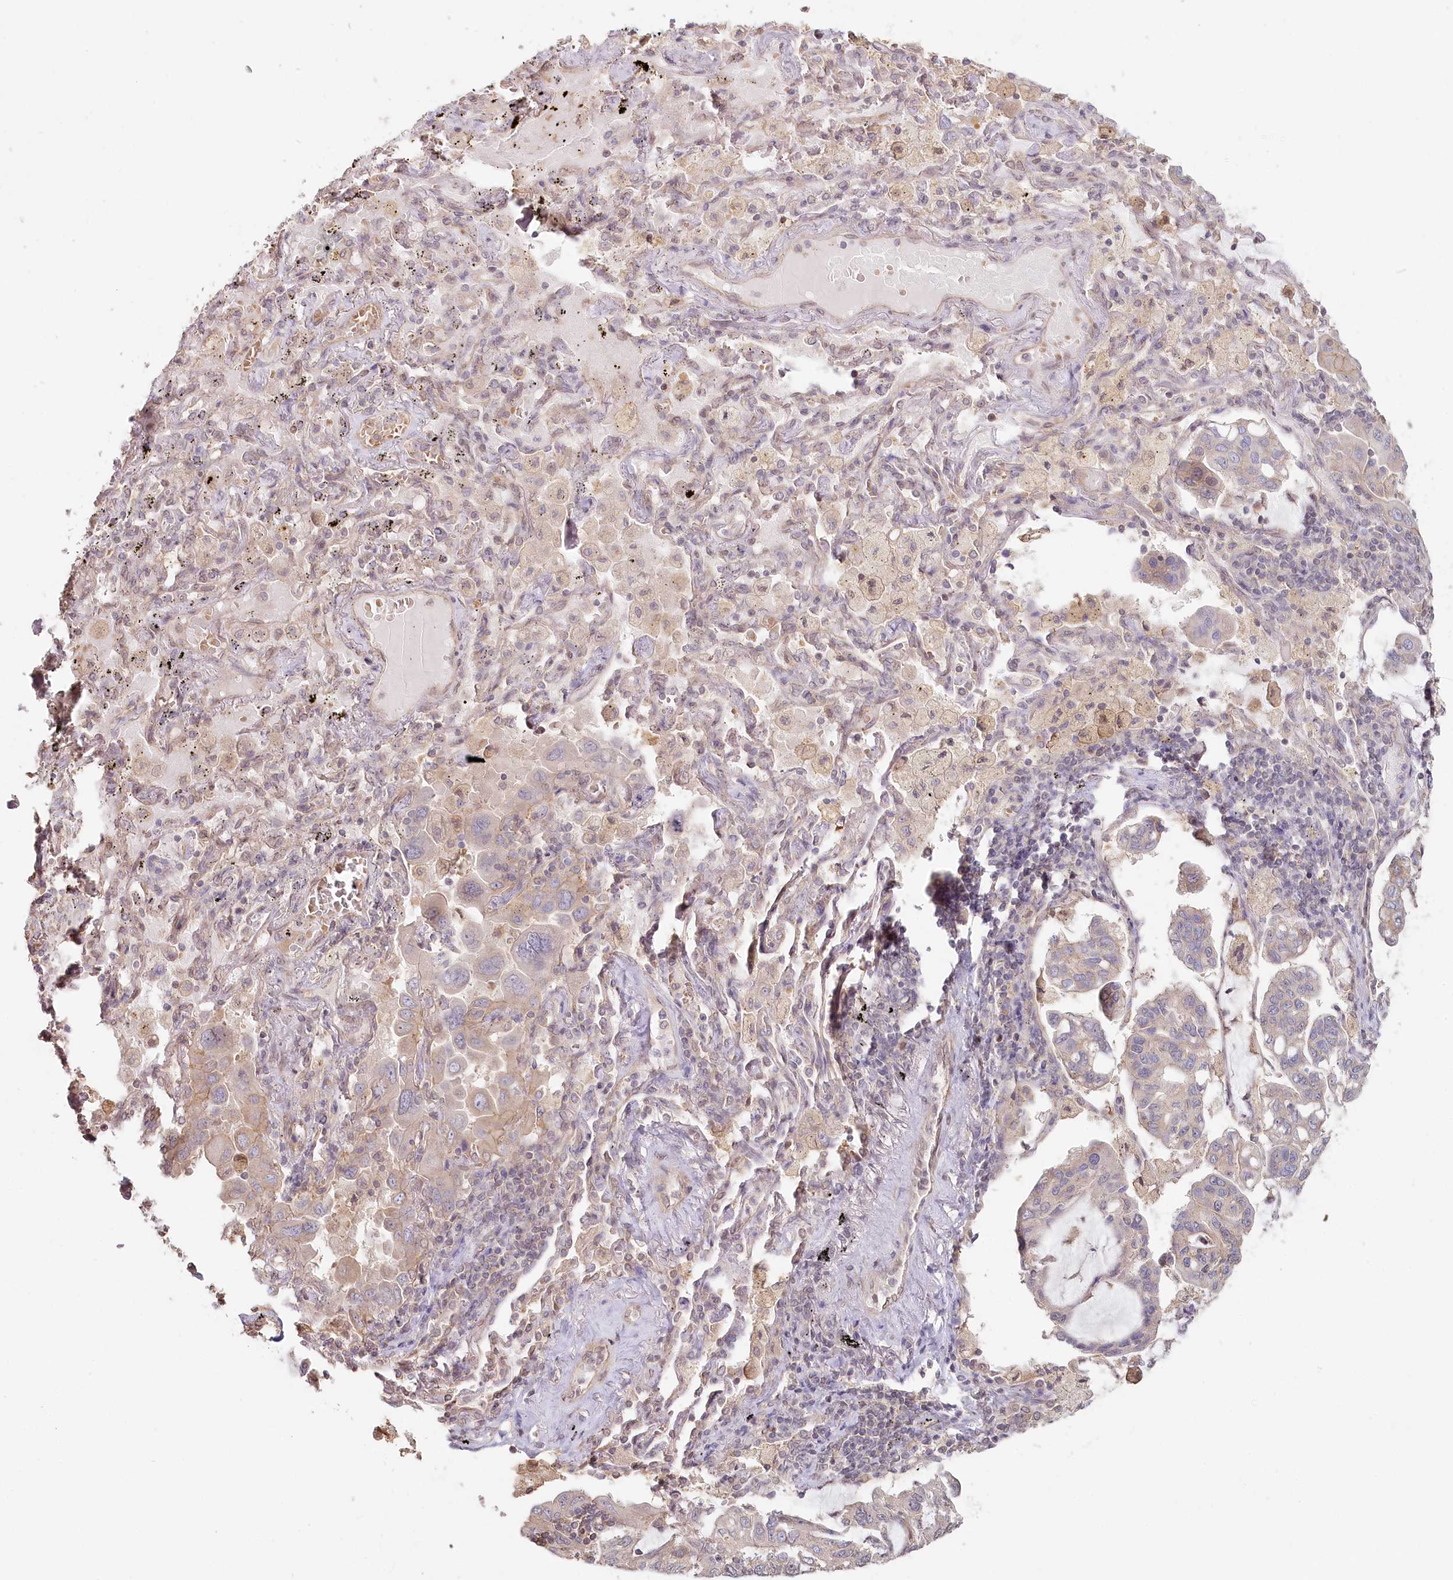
{"staining": {"intensity": "weak", "quantity": "<25%", "location": "cytoplasmic/membranous"}, "tissue": "lung cancer", "cell_type": "Tumor cells", "image_type": "cancer", "snomed": [{"axis": "morphology", "description": "Adenocarcinoma, NOS"}, {"axis": "topography", "description": "Lung"}], "caption": "This is an IHC image of lung cancer (adenocarcinoma). There is no positivity in tumor cells.", "gene": "TCHP", "patient": {"sex": "male", "age": 64}}